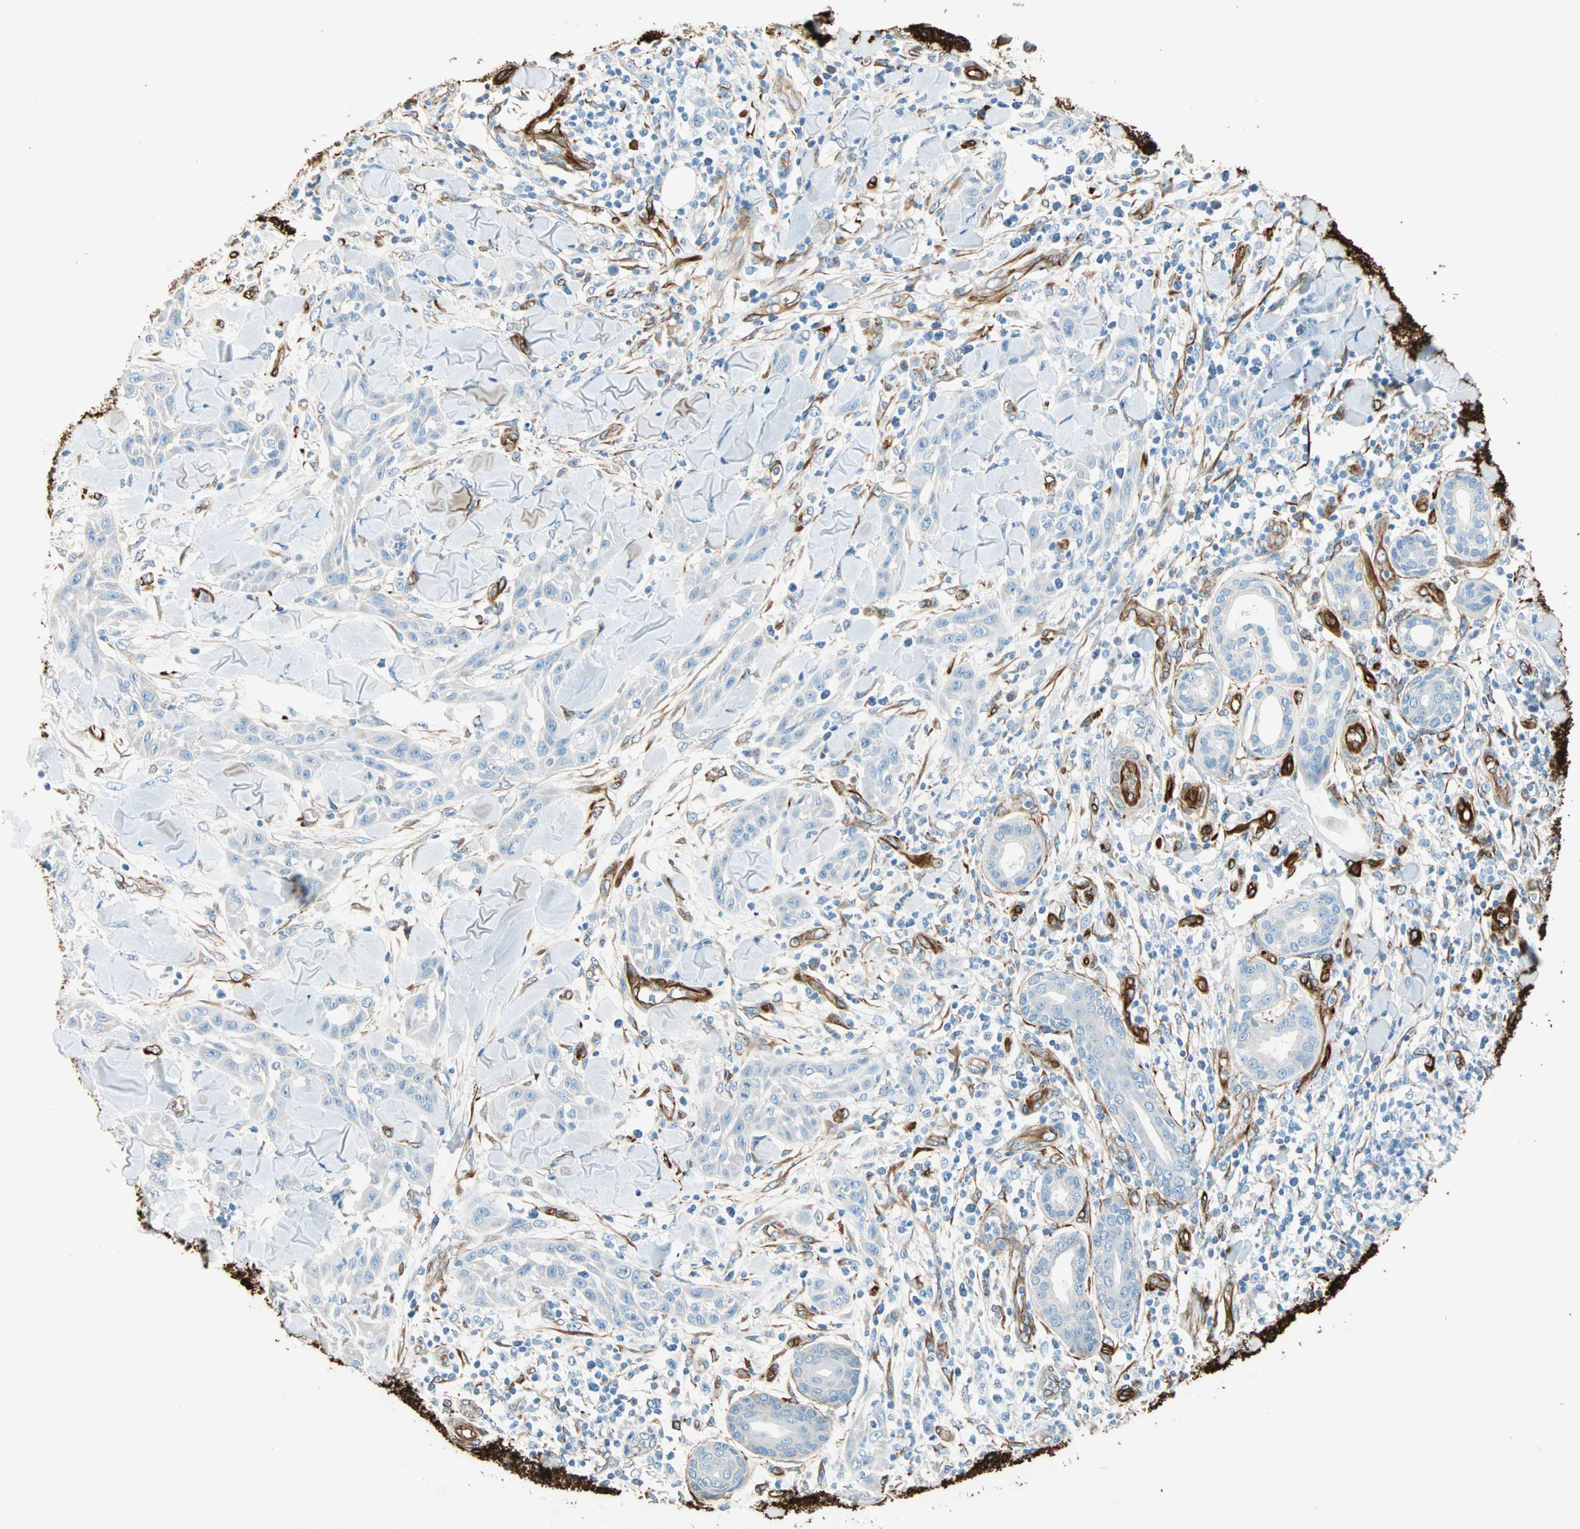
{"staining": {"intensity": "negative", "quantity": "none", "location": "none"}, "tissue": "skin cancer", "cell_type": "Tumor cells", "image_type": "cancer", "snomed": [{"axis": "morphology", "description": "Squamous cell carcinoma, NOS"}, {"axis": "topography", "description": "Skin"}], "caption": "The immunohistochemistry (IHC) image has no significant staining in tumor cells of skin cancer (squamous cell carcinoma) tissue.", "gene": "NES", "patient": {"sex": "male", "age": 24}}